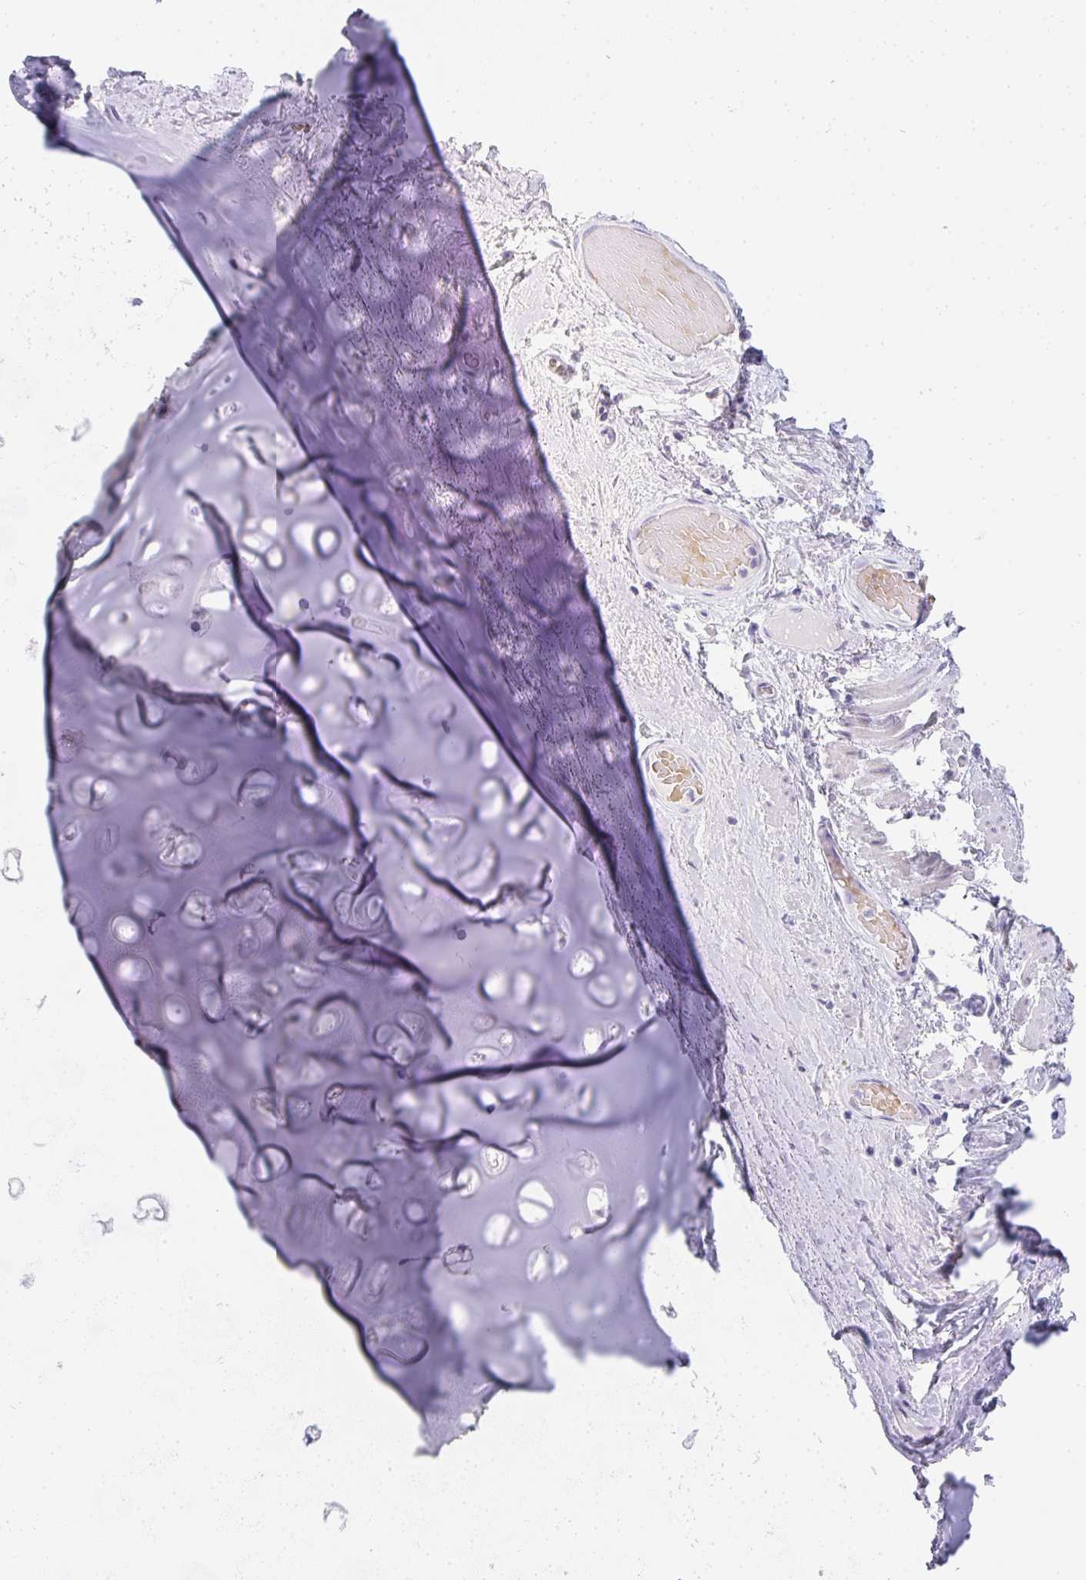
{"staining": {"intensity": "negative", "quantity": "none", "location": "none"}, "tissue": "adipose tissue", "cell_type": "Adipocytes", "image_type": "normal", "snomed": [{"axis": "morphology", "description": "Normal tissue, NOS"}, {"axis": "topography", "description": "Cartilage tissue"}, {"axis": "topography", "description": "Bronchus"}], "caption": "Immunohistochemistry image of benign adipose tissue: human adipose tissue stained with DAB (3,3'-diaminobenzidine) displays no significant protein positivity in adipocytes.", "gene": "NEU2", "patient": {"sex": "male", "age": 64}}